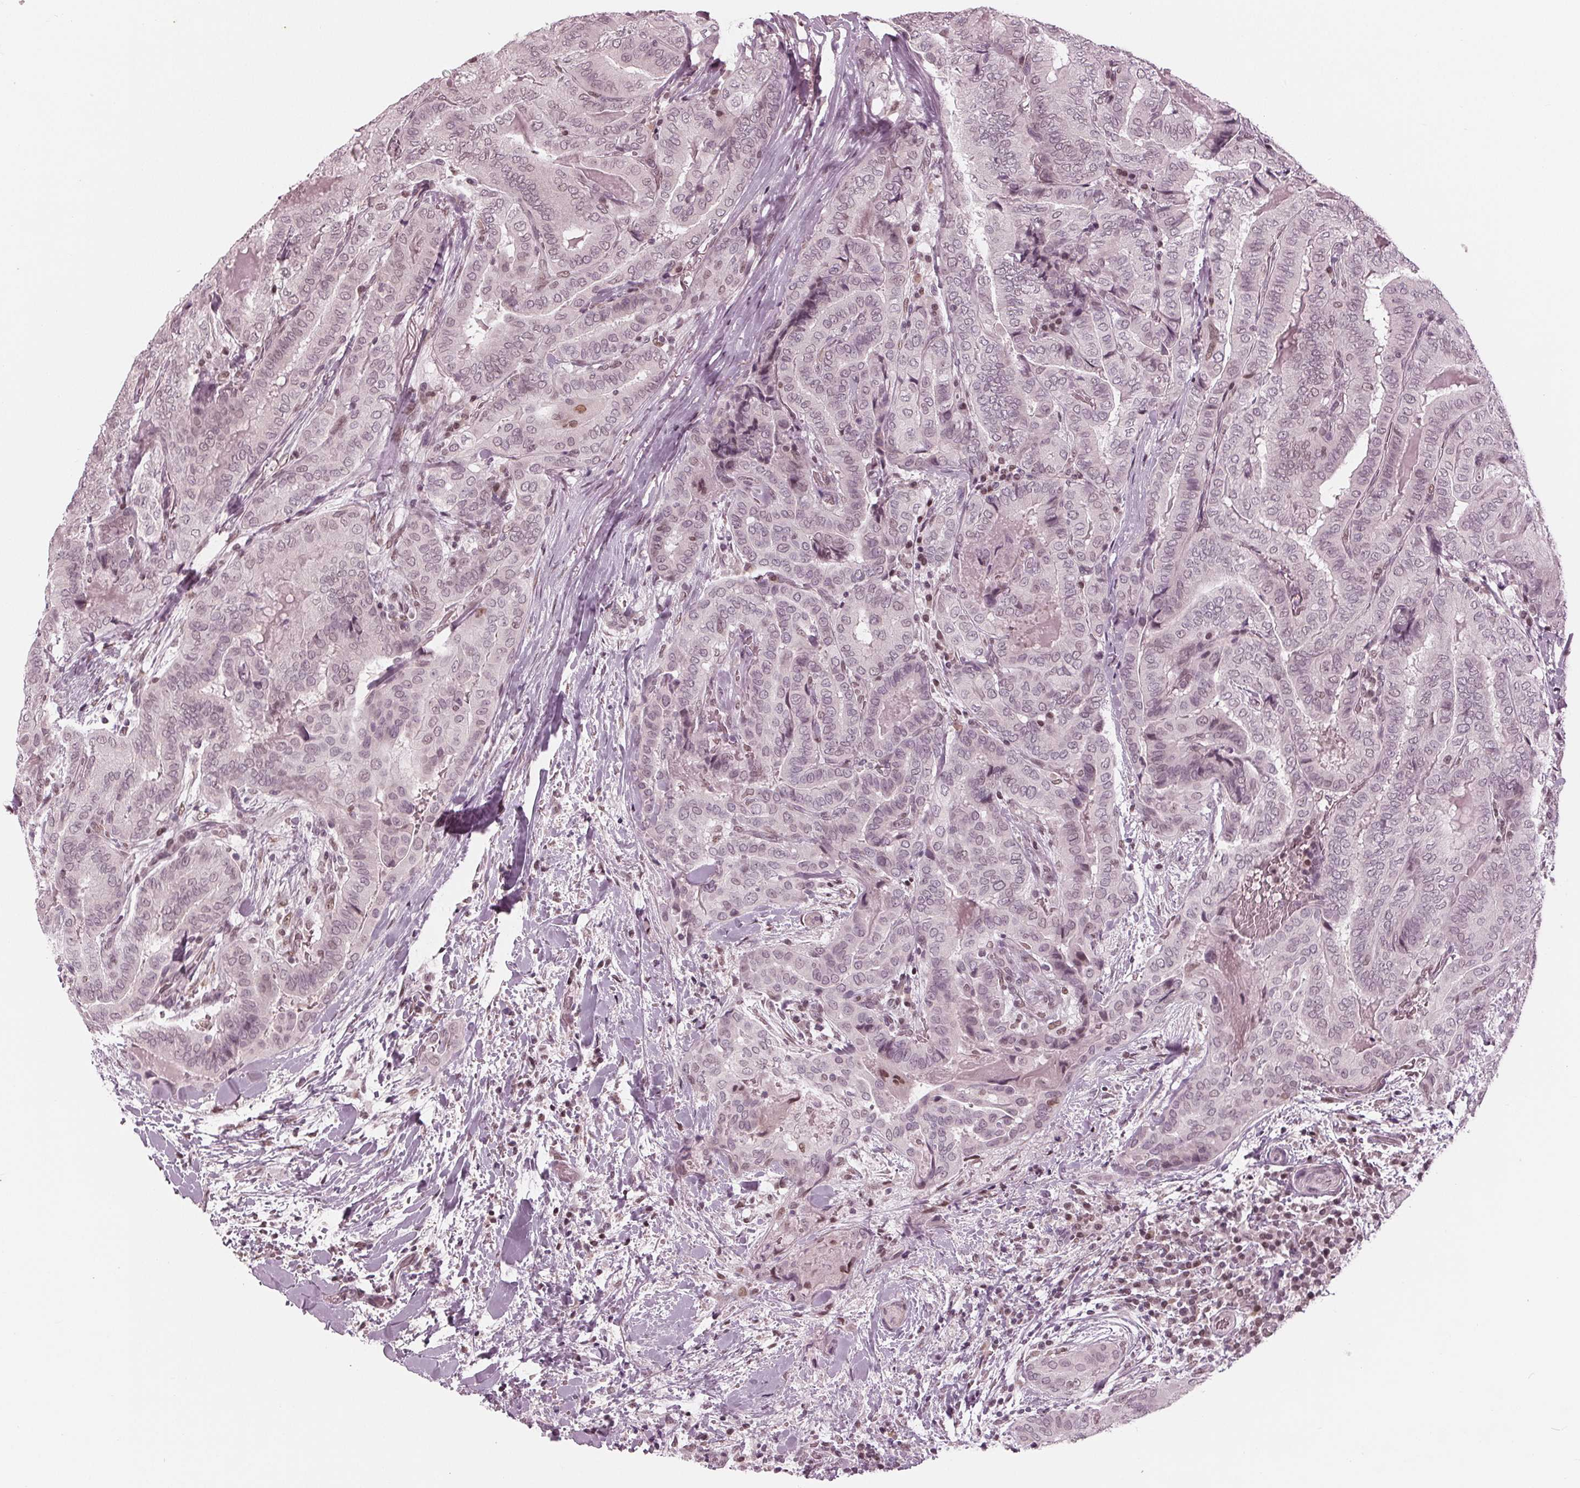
{"staining": {"intensity": "weak", "quantity": "<25%", "location": "nuclear"}, "tissue": "thyroid cancer", "cell_type": "Tumor cells", "image_type": "cancer", "snomed": [{"axis": "morphology", "description": "Papillary adenocarcinoma, NOS"}, {"axis": "topography", "description": "Thyroid gland"}], "caption": "The micrograph shows no staining of tumor cells in thyroid papillary adenocarcinoma.", "gene": "DNMT3L", "patient": {"sex": "female", "age": 61}}